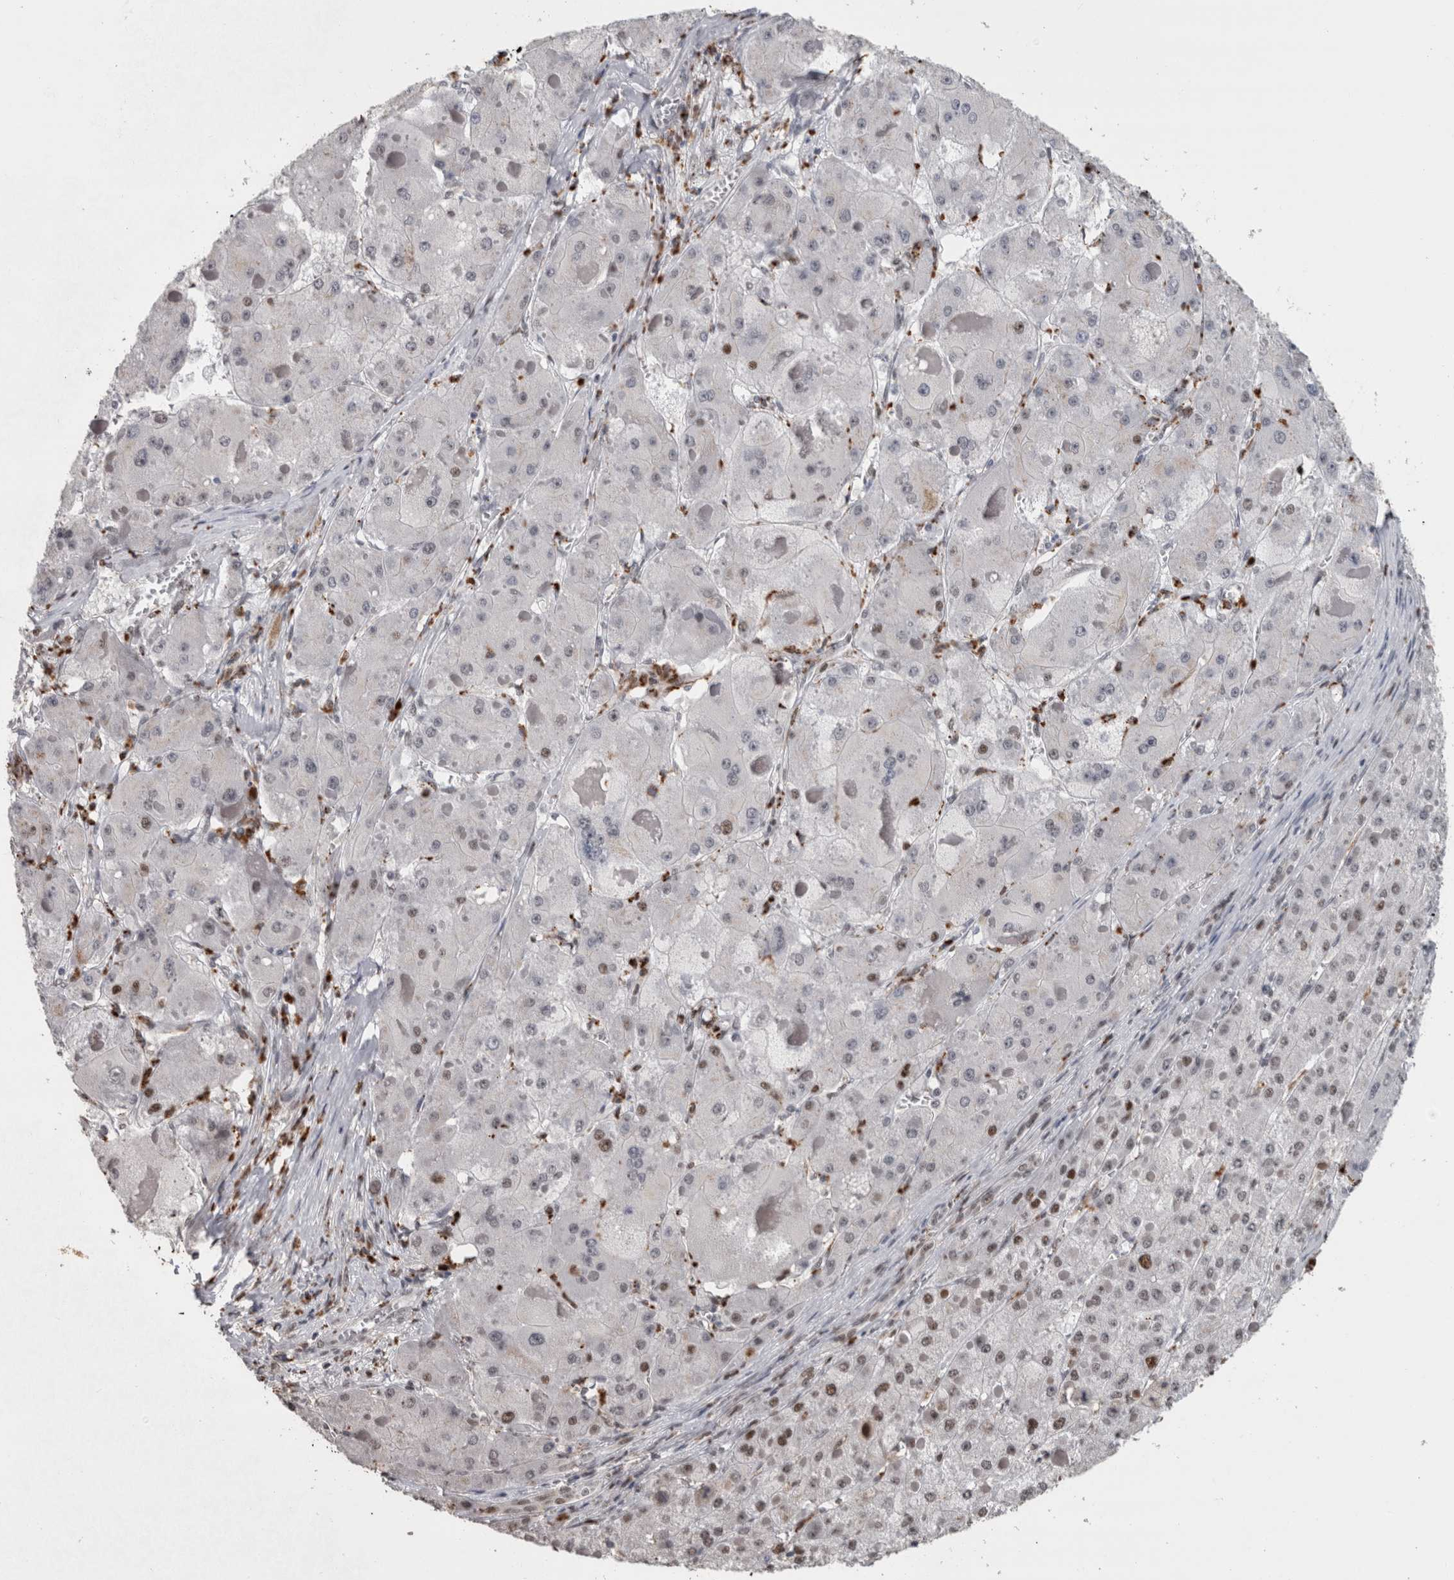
{"staining": {"intensity": "moderate", "quantity": "25%-75%", "location": "nuclear"}, "tissue": "liver cancer", "cell_type": "Tumor cells", "image_type": "cancer", "snomed": [{"axis": "morphology", "description": "Carcinoma, Hepatocellular, NOS"}, {"axis": "topography", "description": "Liver"}], "caption": "The photomicrograph shows immunohistochemical staining of hepatocellular carcinoma (liver). There is moderate nuclear expression is seen in approximately 25%-75% of tumor cells.", "gene": "POLD2", "patient": {"sex": "female", "age": 73}}